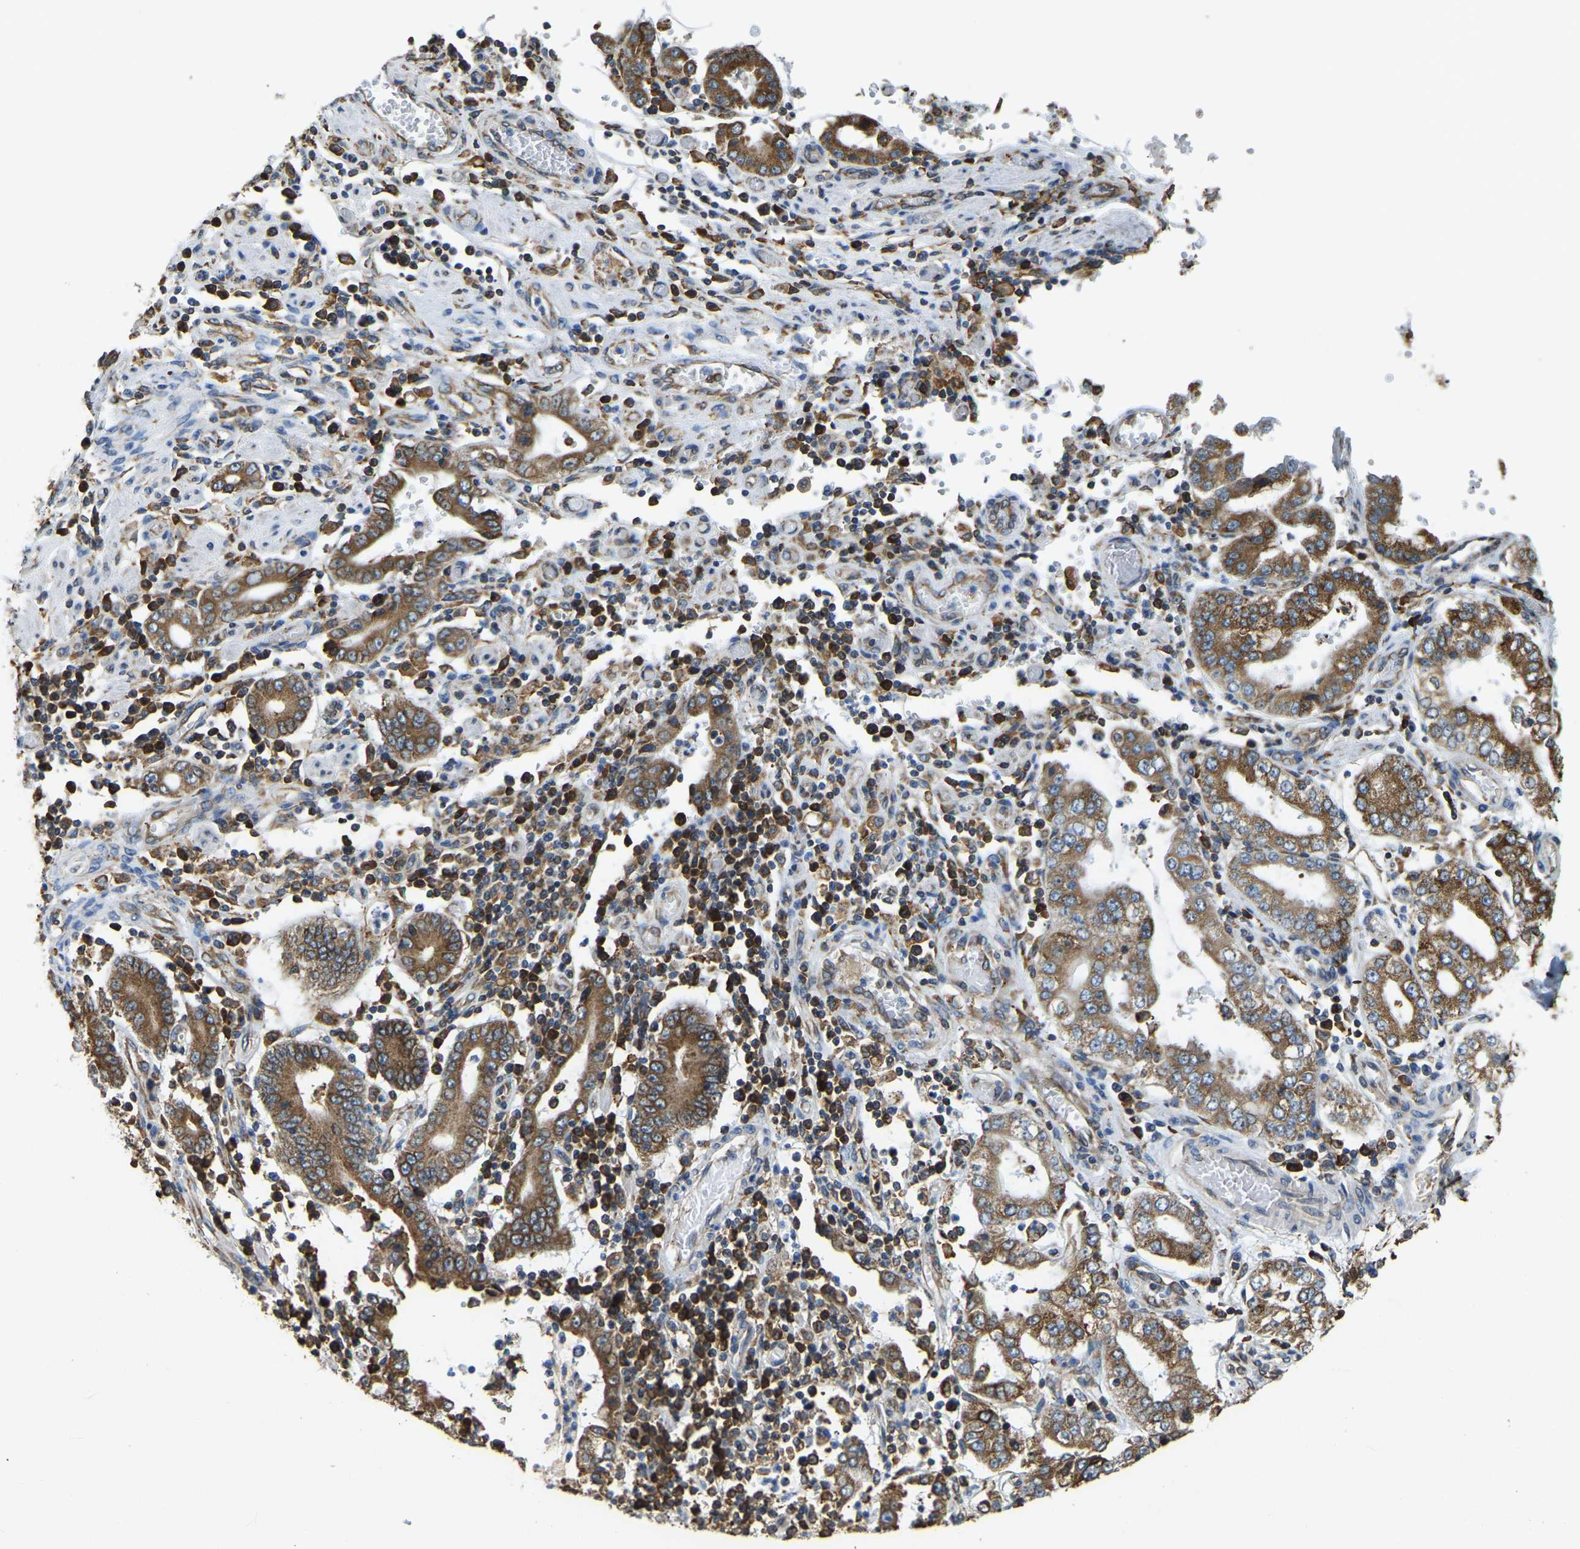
{"staining": {"intensity": "moderate", "quantity": ">75%", "location": "cytoplasmic/membranous"}, "tissue": "stomach cancer", "cell_type": "Tumor cells", "image_type": "cancer", "snomed": [{"axis": "morphology", "description": "Adenocarcinoma, NOS"}, {"axis": "topography", "description": "Stomach"}], "caption": "Immunohistochemistry (IHC) micrograph of neoplastic tissue: human adenocarcinoma (stomach) stained using IHC demonstrates medium levels of moderate protein expression localized specifically in the cytoplasmic/membranous of tumor cells, appearing as a cytoplasmic/membranous brown color.", "gene": "RNF115", "patient": {"sex": "male", "age": 76}}